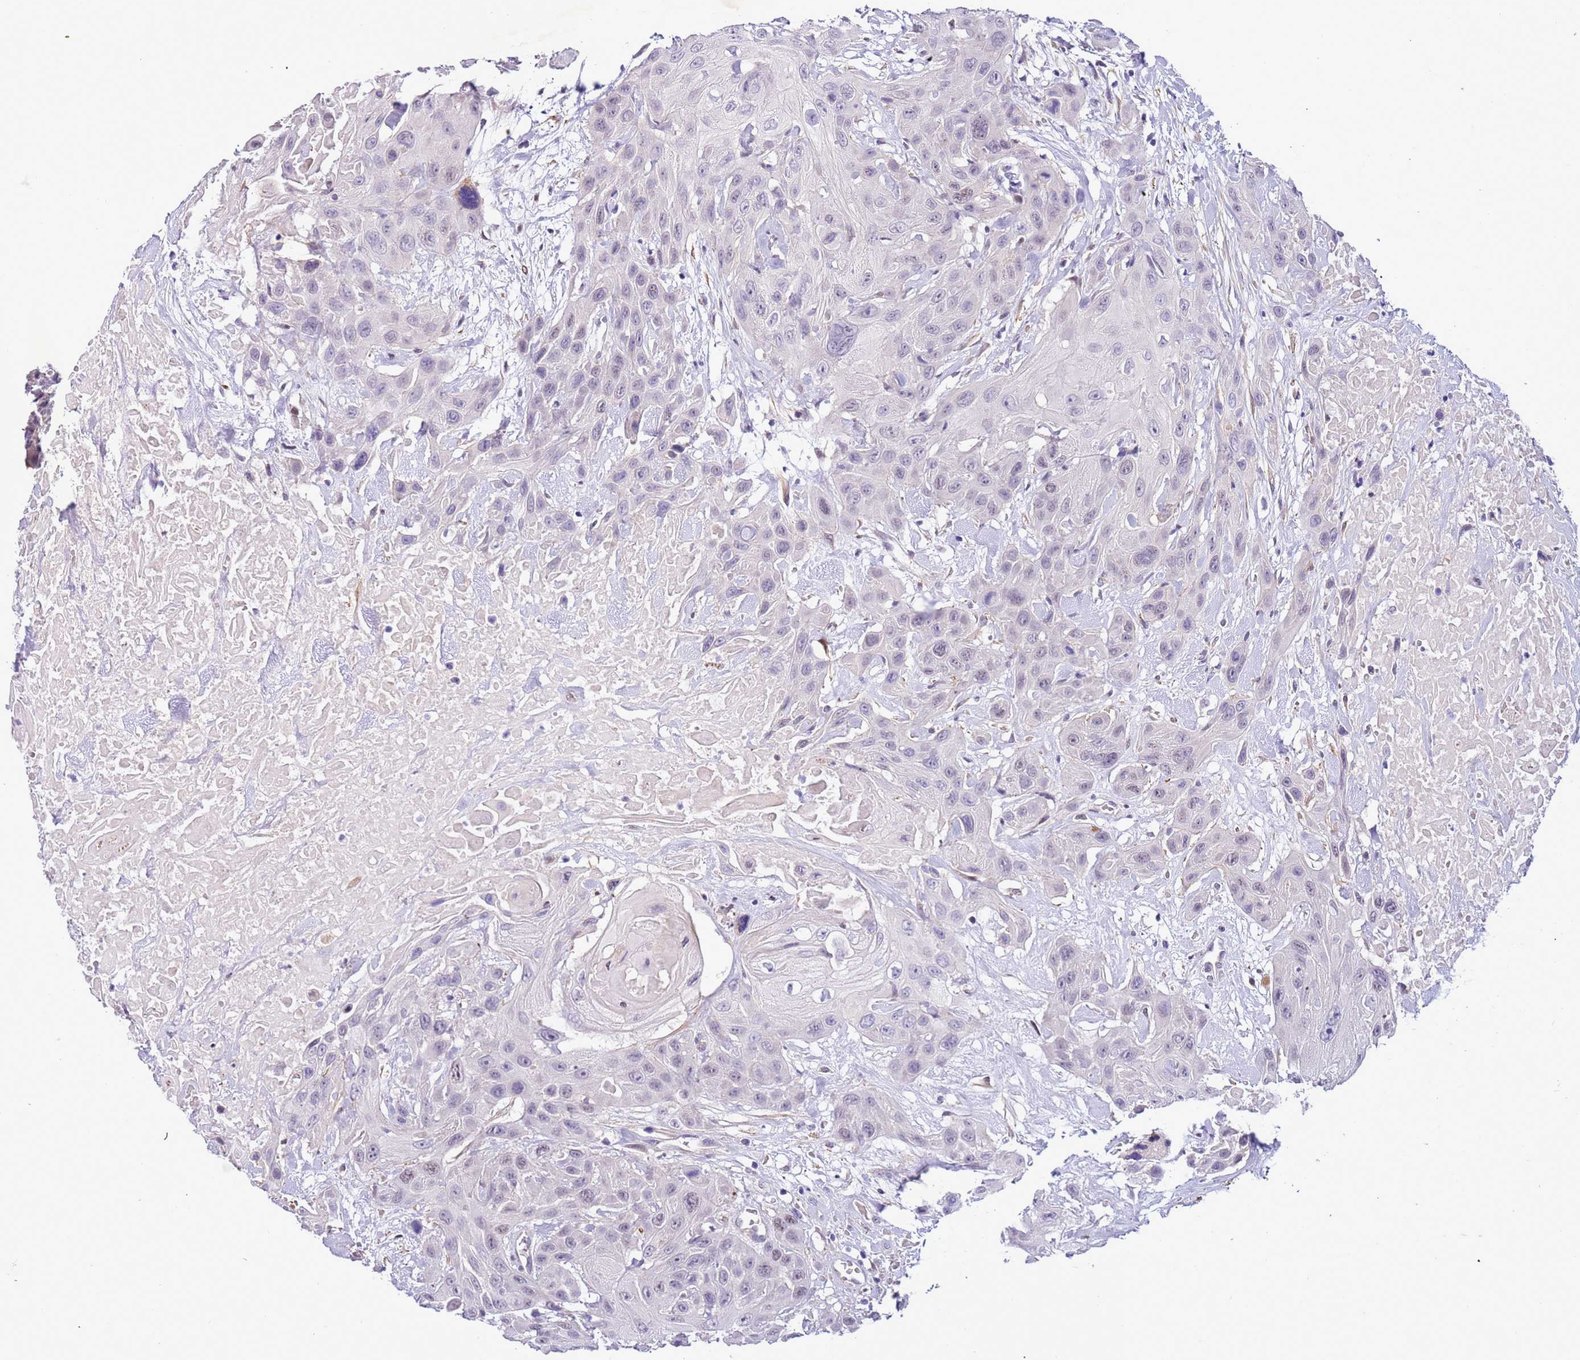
{"staining": {"intensity": "negative", "quantity": "none", "location": "none"}, "tissue": "head and neck cancer", "cell_type": "Tumor cells", "image_type": "cancer", "snomed": [{"axis": "morphology", "description": "Squamous cell carcinoma, NOS"}, {"axis": "topography", "description": "Head-Neck"}], "caption": "Tumor cells are negative for protein expression in human head and neck squamous cell carcinoma. The staining was performed using DAB to visualize the protein expression in brown, while the nuclei were stained in blue with hematoxylin (Magnification: 20x).", "gene": "PLEKHH1", "patient": {"sex": "male", "age": 81}}